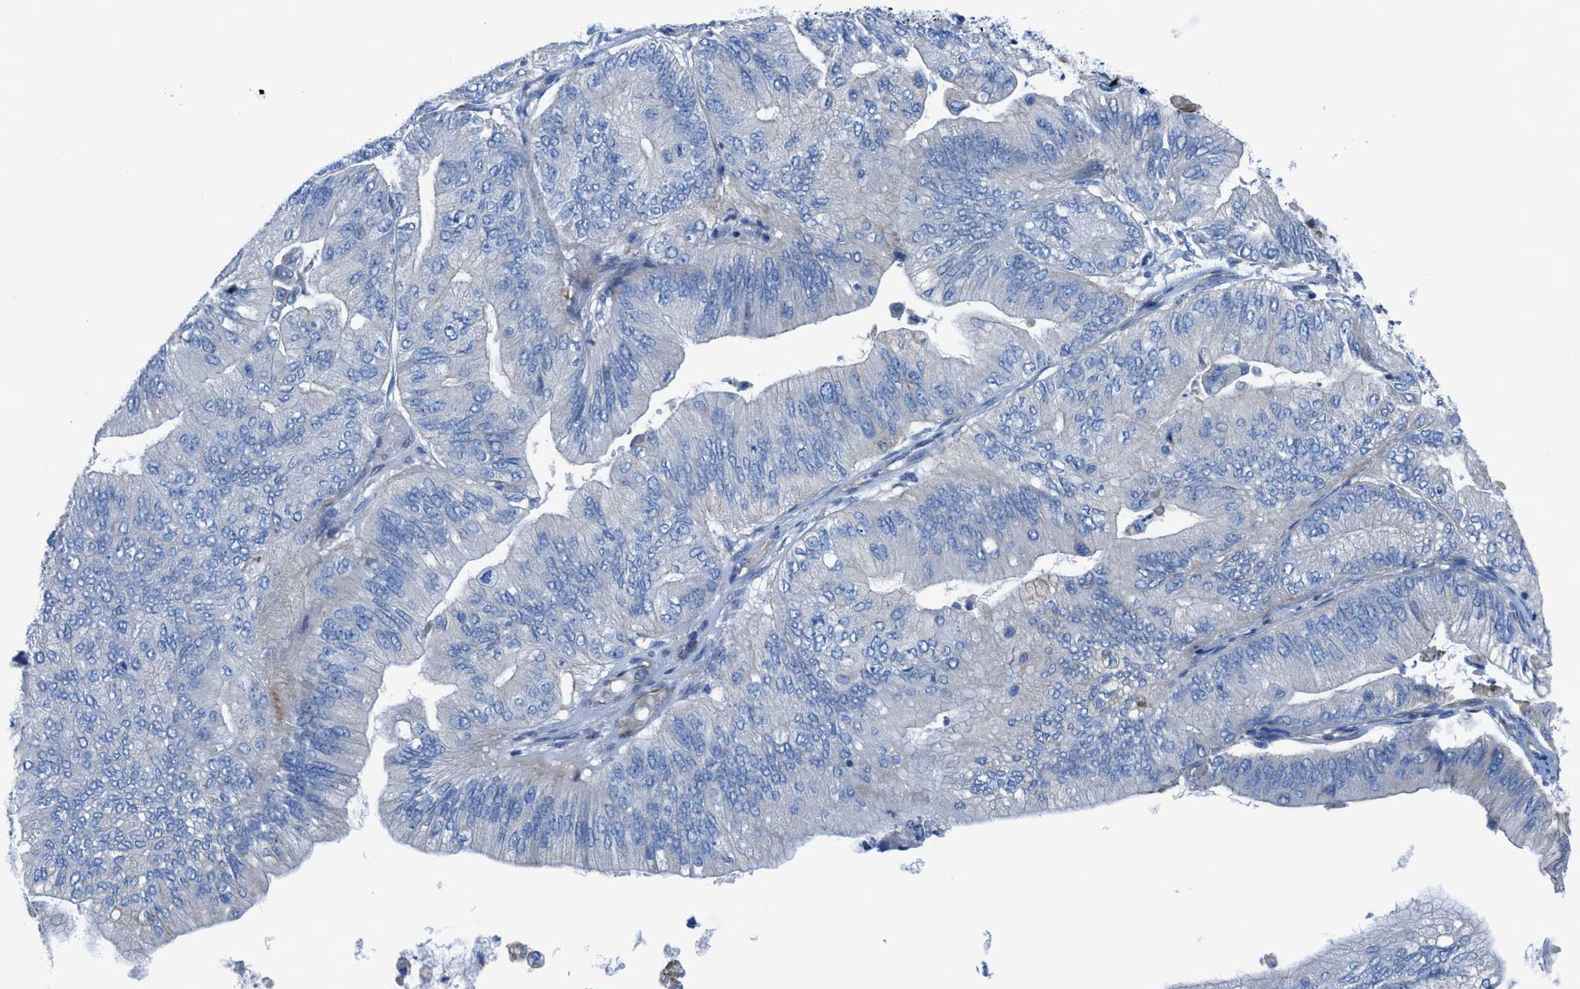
{"staining": {"intensity": "negative", "quantity": "none", "location": "none"}, "tissue": "ovarian cancer", "cell_type": "Tumor cells", "image_type": "cancer", "snomed": [{"axis": "morphology", "description": "Cystadenocarcinoma, mucinous, NOS"}, {"axis": "topography", "description": "Ovary"}], "caption": "High magnification brightfield microscopy of ovarian cancer (mucinous cystadenocarcinoma) stained with DAB (3,3'-diaminobenzidine) (brown) and counterstained with hematoxylin (blue): tumor cells show no significant positivity.", "gene": "KCNH7", "patient": {"sex": "female", "age": 61}}